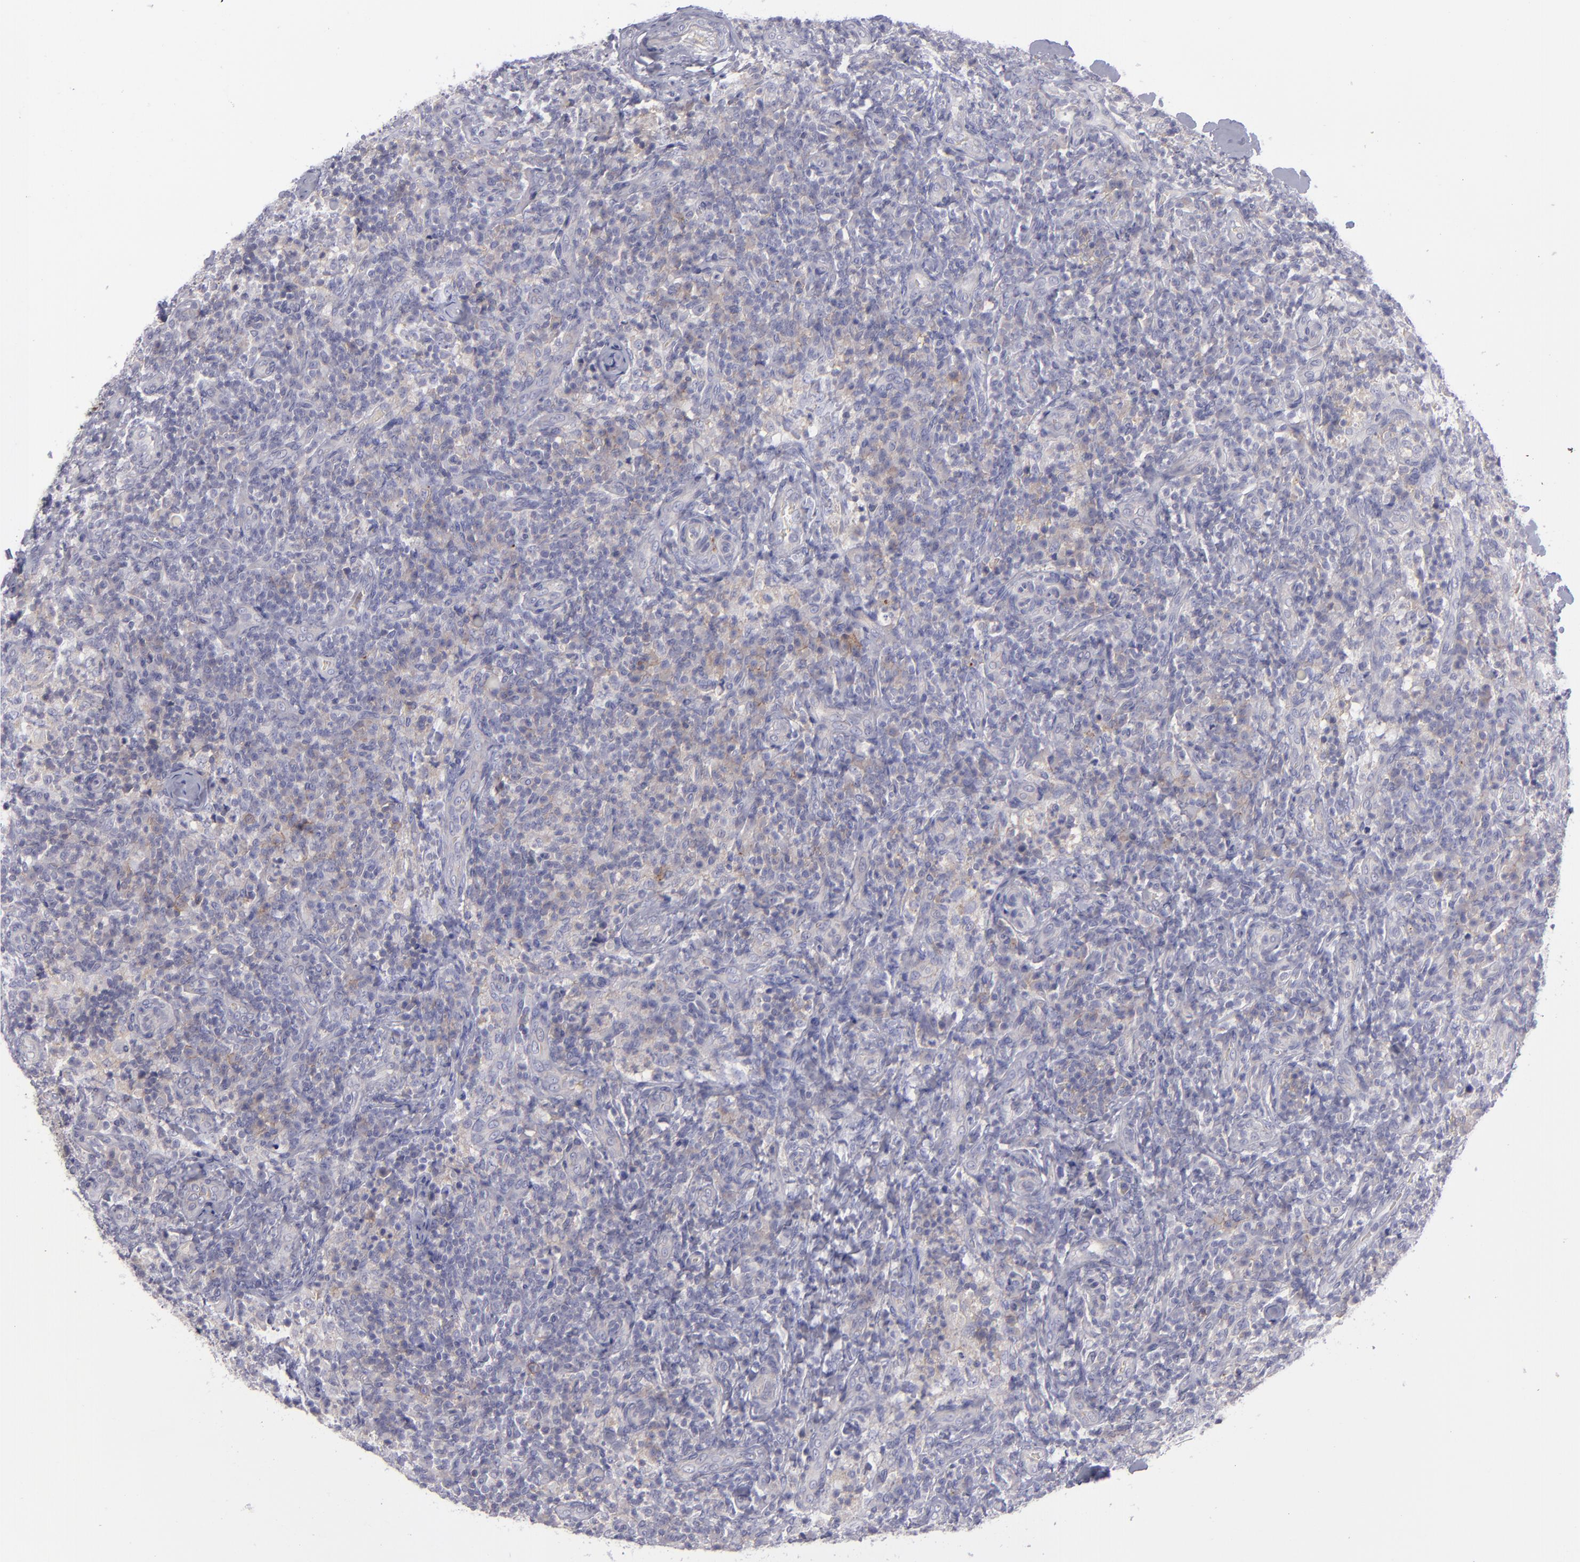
{"staining": {"intensity": "weak", "quantity": "<25%", "location": "cytoplasmic/membranous"}, "tissue": "lymph node", "cell_type": "Non-germinal center cells", "image_type": "normal", "snomed": [{"axis": "morphology", "description": "Normal tissue, NOS"}, {"axis": "morphology", "description": "Inflammation, NOS"}, {"axis": "topography", "description": "Lymph node"}], "caption": "Histopathology image shows no significant protein staining in non-germinal center cells of normal lymph node.", "gene": "BSG", "patient": {"sex": "male", "age": 46}}